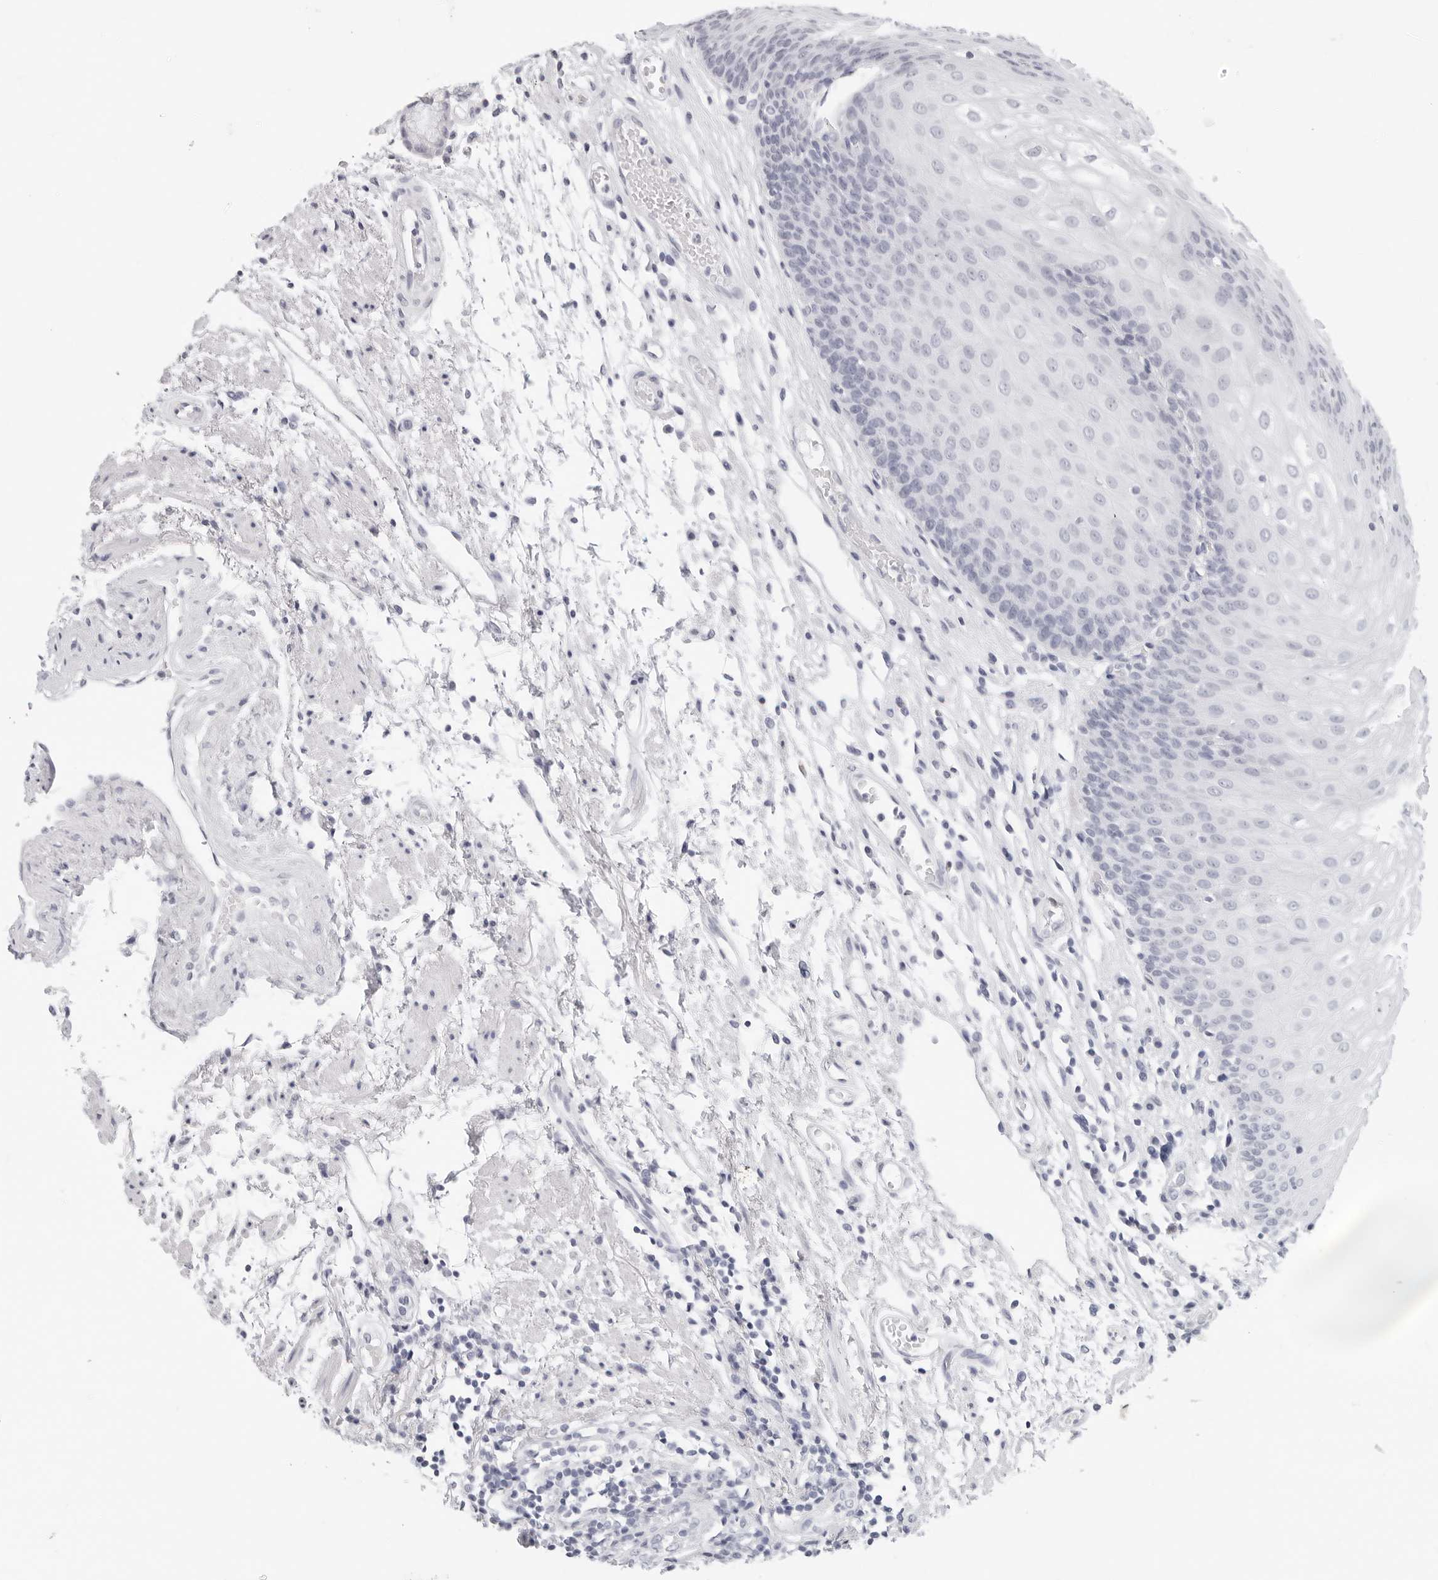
{"staining": {"intensity": "negative", "quantity": "none", "location": "none"}, "tissue": "stomach", "cell_type": "Glandular cells", "image_type": "normal", "snomed": [{"axis": "morphology", "description": "Normal tissue, NOS"}, {"axis": "topography", "description": "Stomach, upper"}], "caption": "The photomicrograph demonstrates no staining of glandular cells in normal stomach. (DAB (3,3'-diaminobenzidine) immunohistochemistry (IHC) with hematoxylin counter stain).", "gene": "AGMAT", "patient": {"sex": "male", "age": 72}}